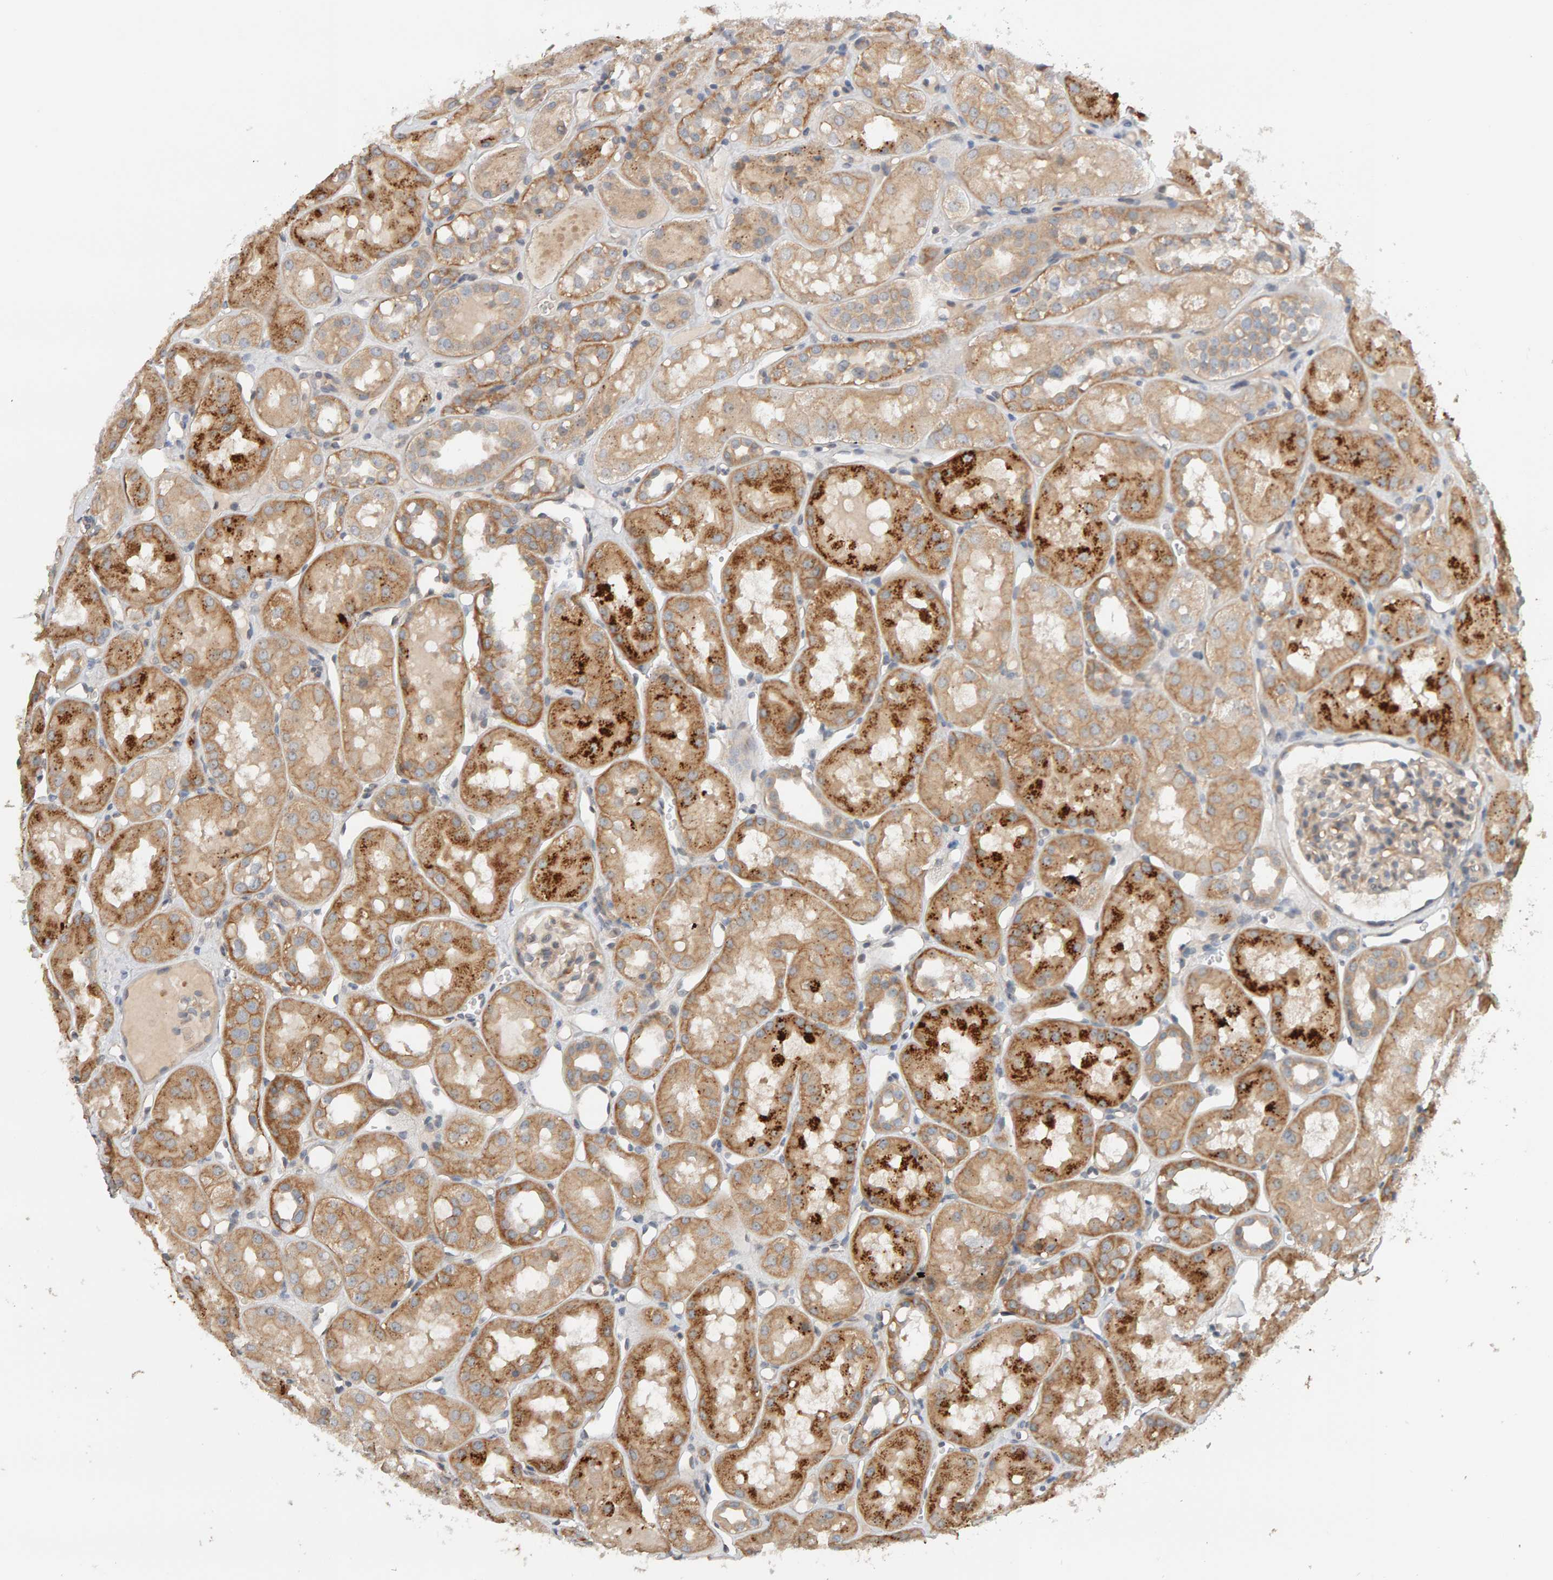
{"staining": {"intensity": "weak", "quantity": ">75%", "location": "cytoplasmic/membranous"}, "tissue": "kidney", "cell_type": "Cells in glomeruli", "image_type": "normal", "snomed": [{"axis": "morphology", "description": "Normal tissue, NOS"}, {"axis": "topography", "description": "Kidney"}], "caption": "There is low levels of weak cytoplasmic/membranous positivity in cells in glomeruli of normal kidney, as demonstrated by immunohistochemical staining (brown color).", "gene": "PPP1R16A", "patient": {"sex": "male", "age": 16}}